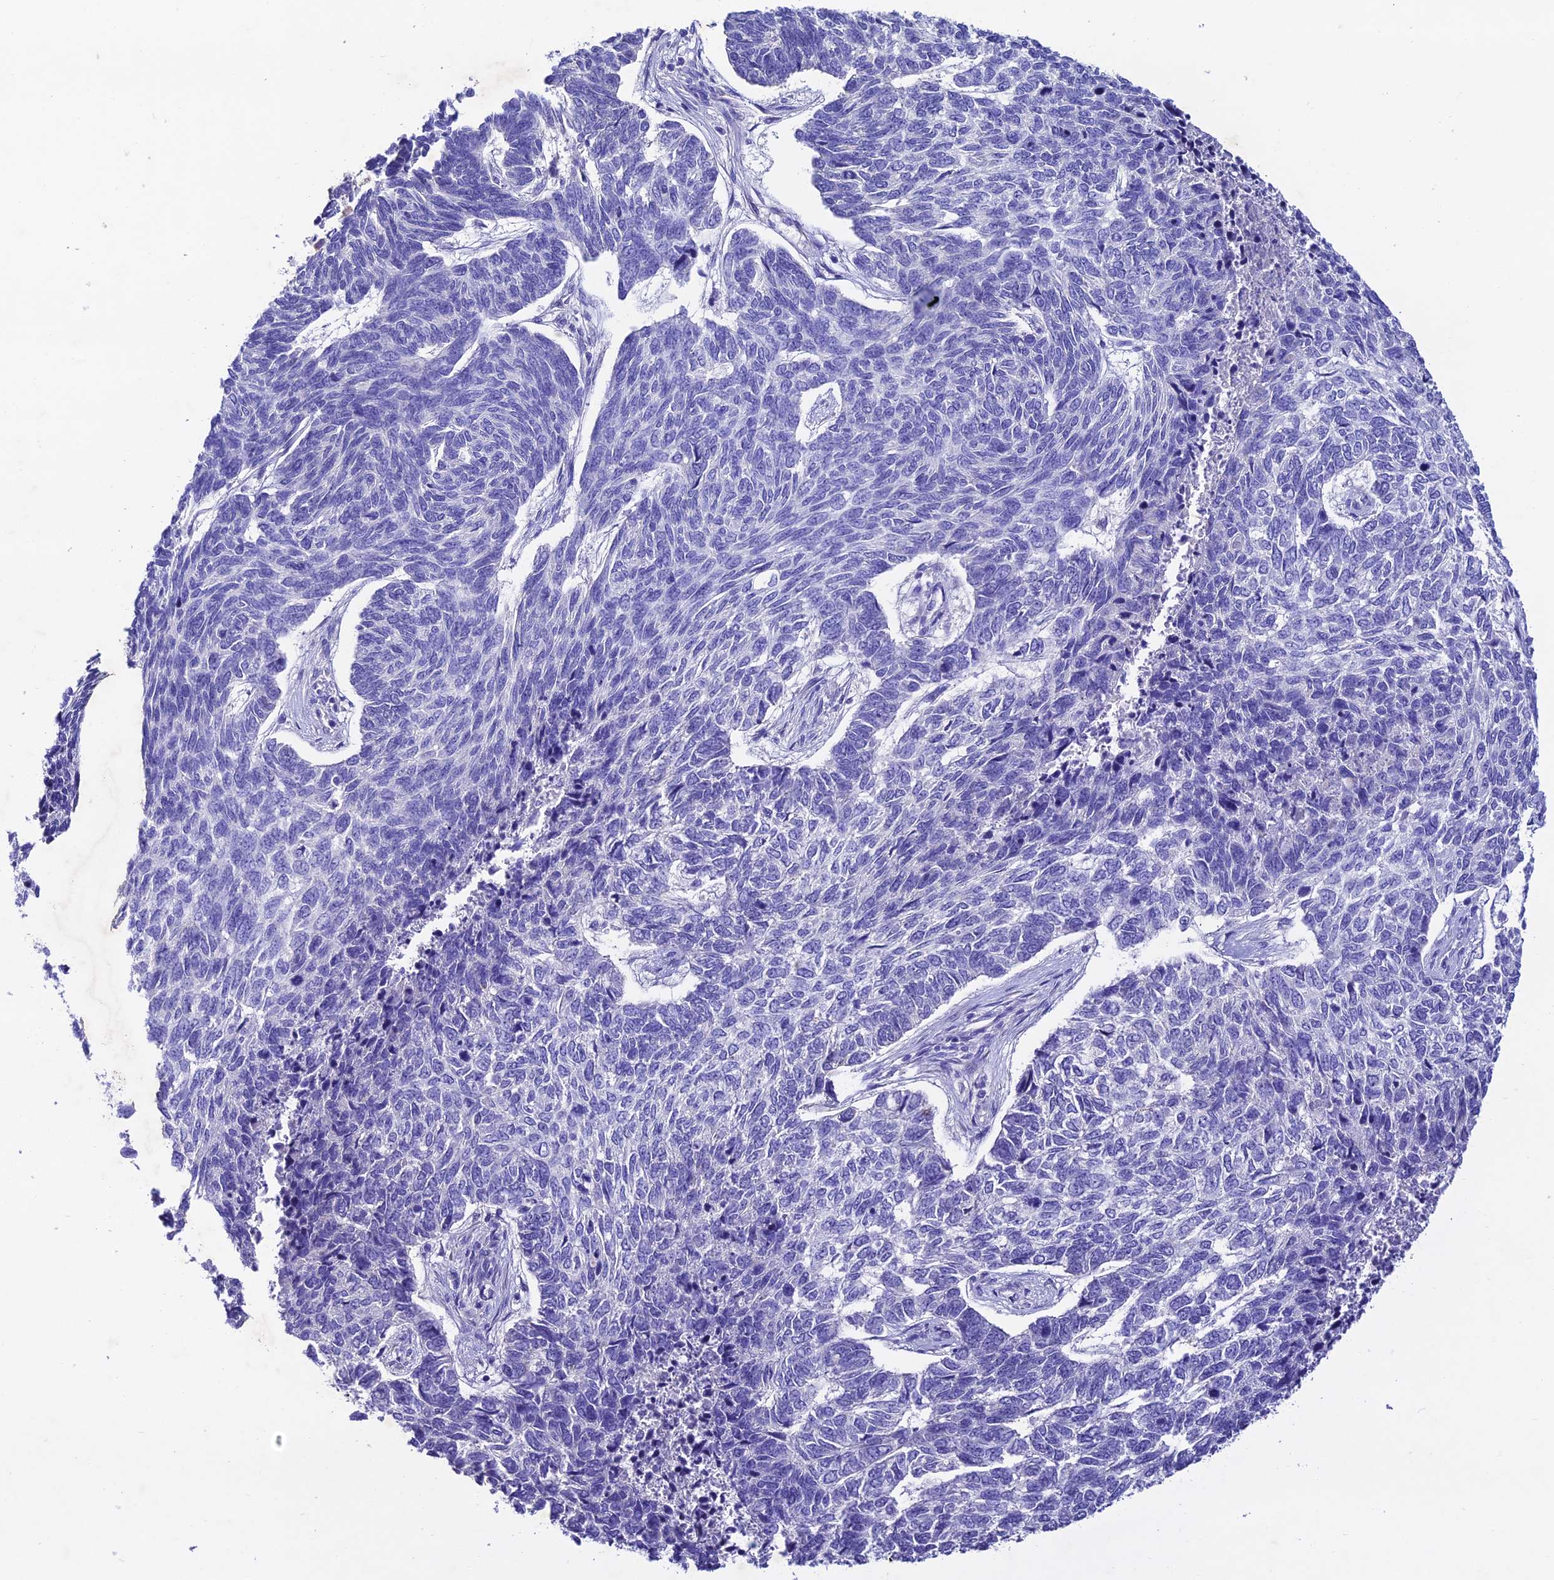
{"staining": {"intensity": "negative", "quantity": "none", "location": "none"}, "tissue": "skin cancer", "cell_type": "Tumor cells", "image_type": "cancer", "snomed": [{"axis": "morphology", "description": "Basal cell carcinoma"}, {"axis": "topography", "description": "Skin"}], "caption": "The image exhibits no staining of tumor cells in skin basal cell carcinoma.", "gene": "NLRP6", "patient": {"sex": "female", "age": 65}}